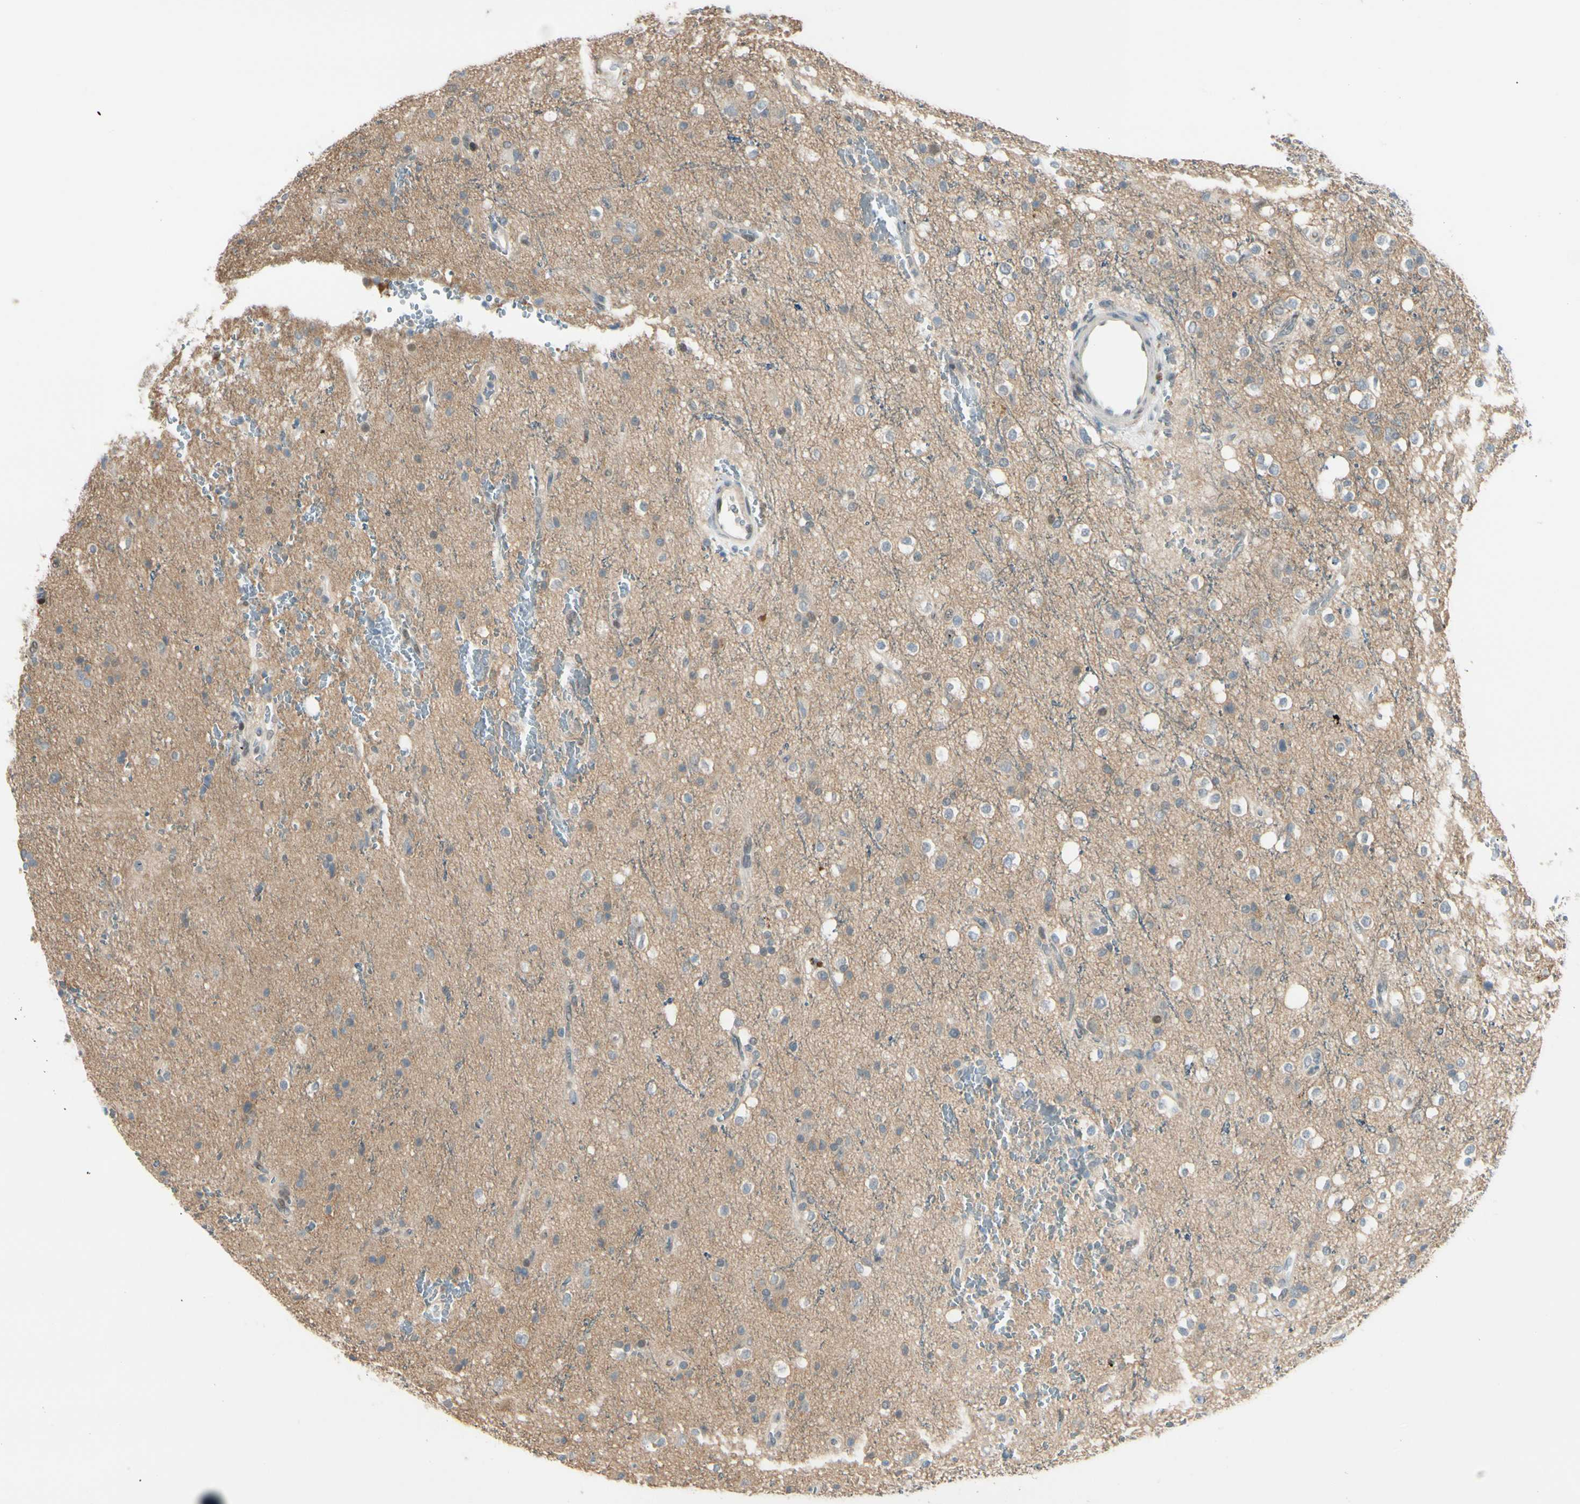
{"staining": {"intensity": "negative", "quantity": "none", "location": "none"}, "tissue": "glioma", "cell_type": "Tumor cells", "image_type": "cancer", "snomed": [{"axis": "morphology", "description": "Glioma, malignant, High grade"}, {"axis": "topography", "description": "Brain"}], "caption": "Histopathology image shows no significant protein positivity in tumor cells of glioma.", "gene": "PTTG1", "patient": {"sex": "male", "age": 47}}